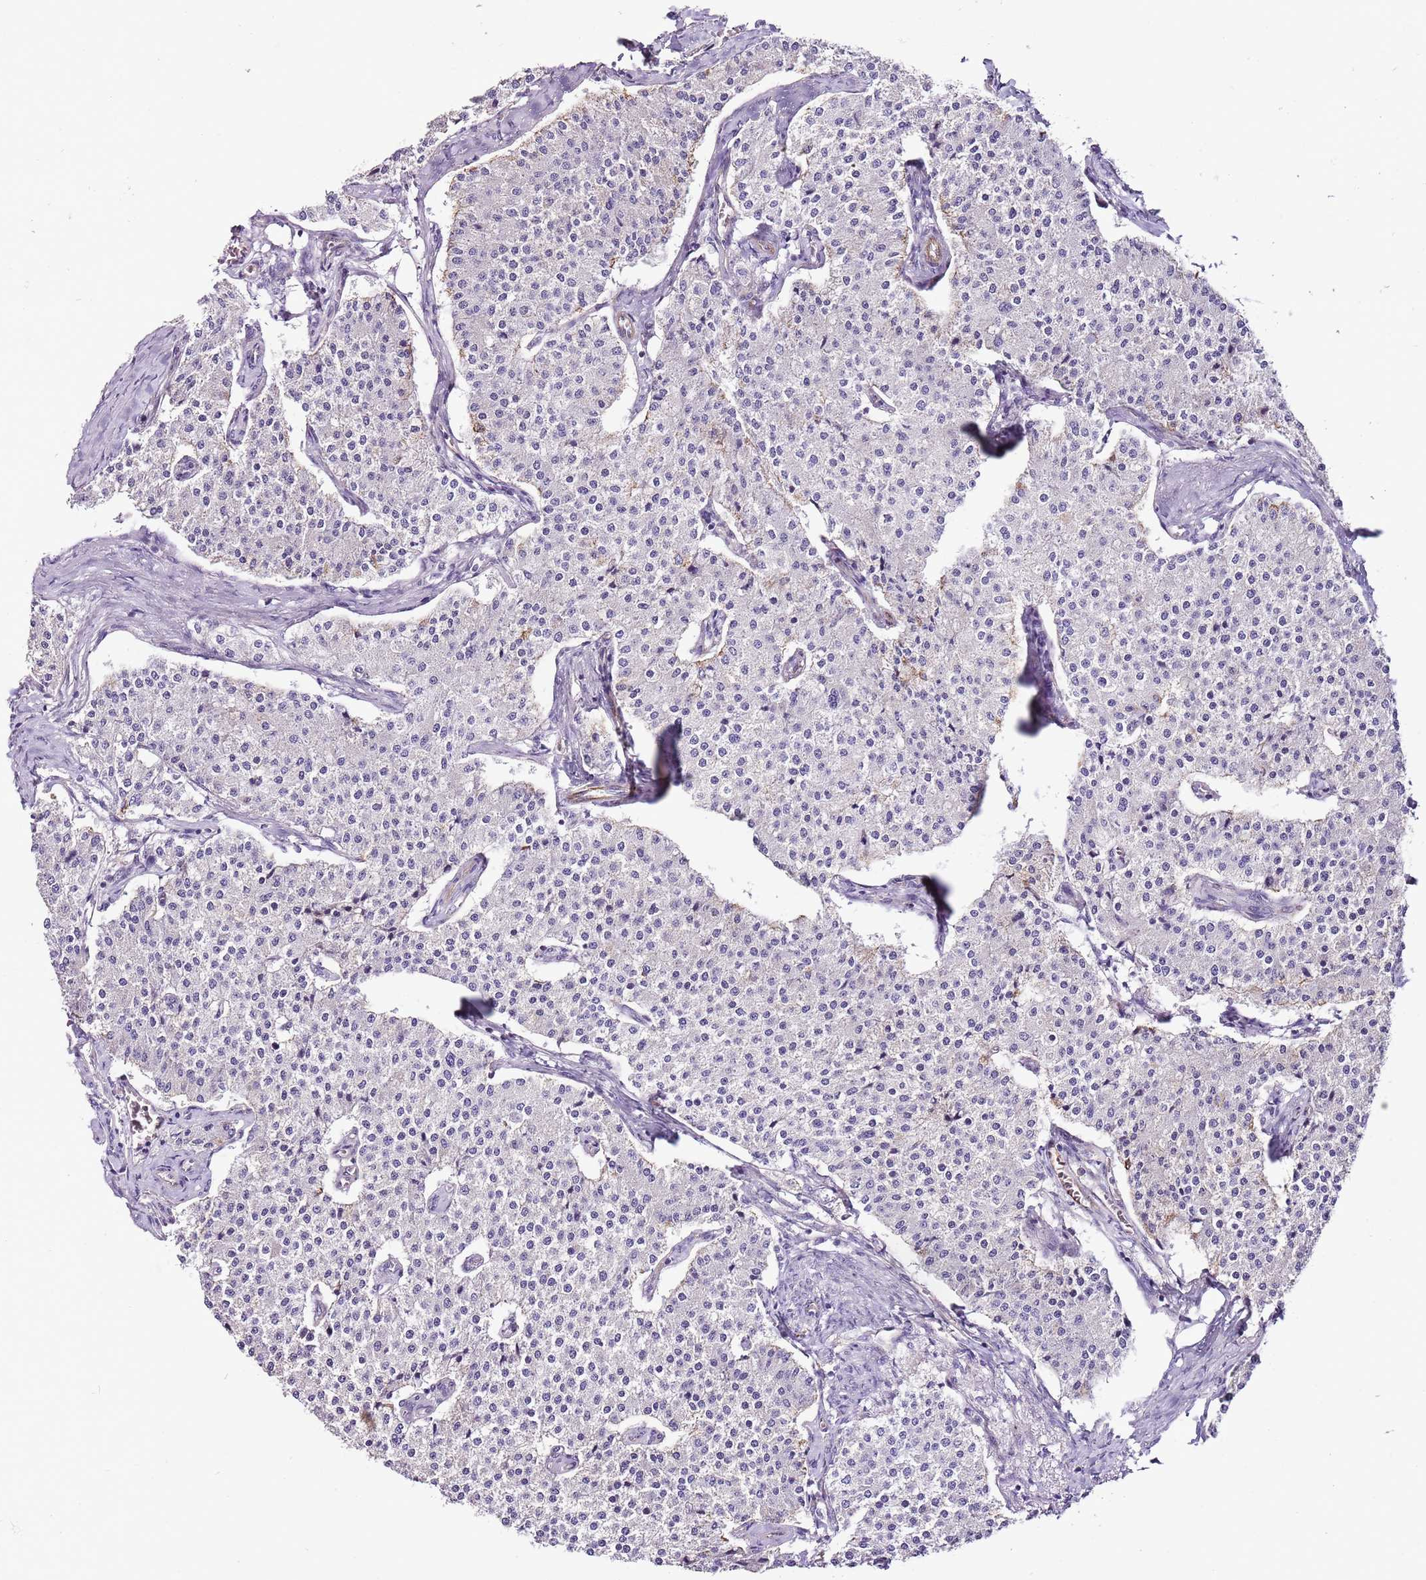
{"staining": {"intensity": "negative", "quantity": "none", "location": "none"}, "tissue": "carcinoid", "cell_type": "Tumor cells", "image_type": "cancer", "snomed": [{"axis": "morphology", "description": "Carcinoid, malignant, NOS"}, {"axis": "topography", "description": "Colon"}], "caption": "The photomicrograph demonstrates no significant expression in tumor cells of carcinoid (malignant).", "gene": "ZNF786", "patient": {"sex": "female", "age": 52}}